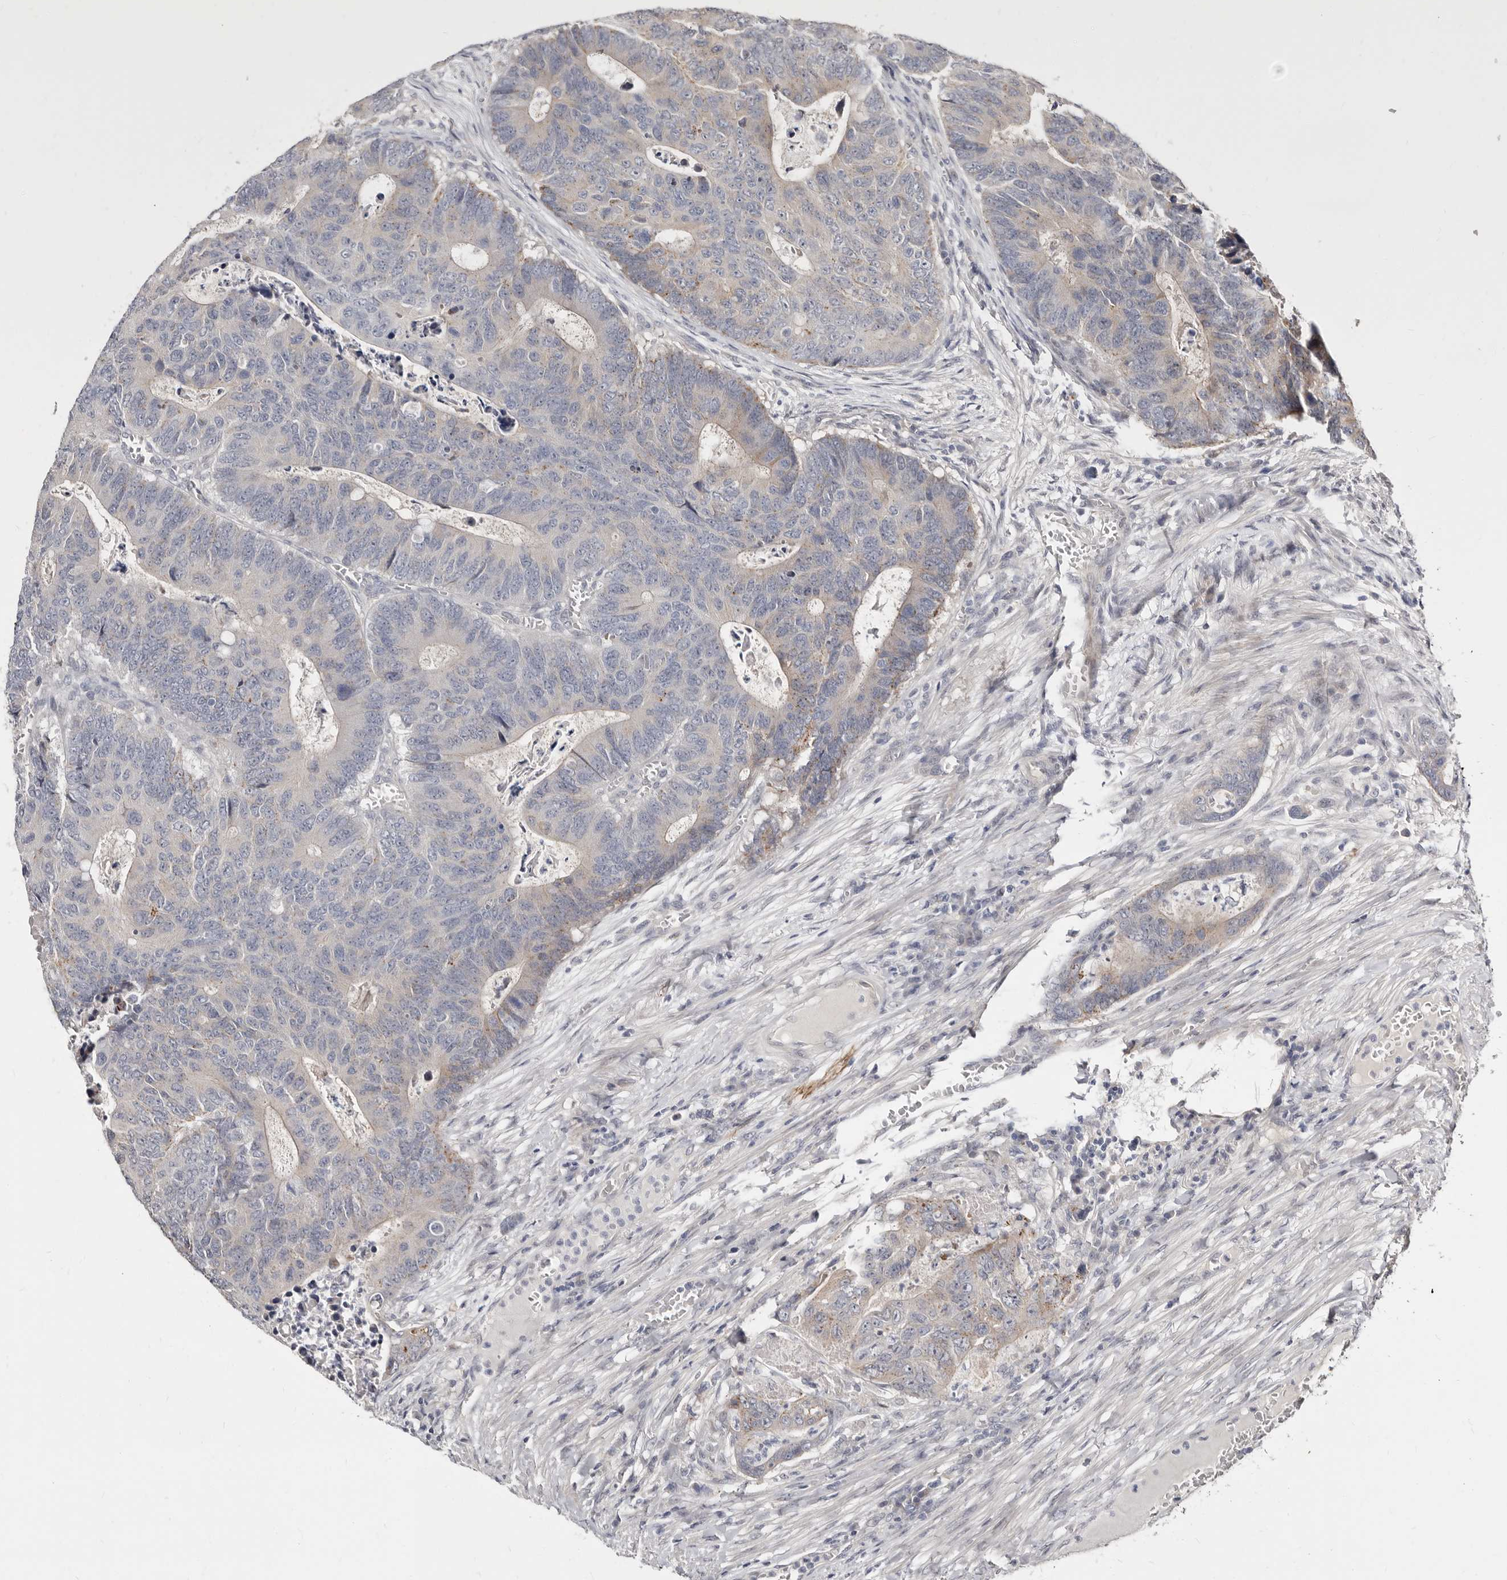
{"staining": {"intensity": "weak", "quantity": "<25%", "location": "cytoplasmic/membranous"}, "tissue": "colorectal cancer", "cell_type": "Tumor cells", "image_type": "cancer", "snomed": [{"axis": "morphology", "description": "Adenocarcinoma, NOS"}, {"axis": "topography", "description": "Colon"}], "caption": "High power microscopy histopathology image of an immunohistochemistry (IHC) histopathology image of colorectal cancer (adenocarcinoma), revealing no significant positivity in tumor cells.", "gene": "KLHL4", "patient": {"sex": "male", "age": 87}}